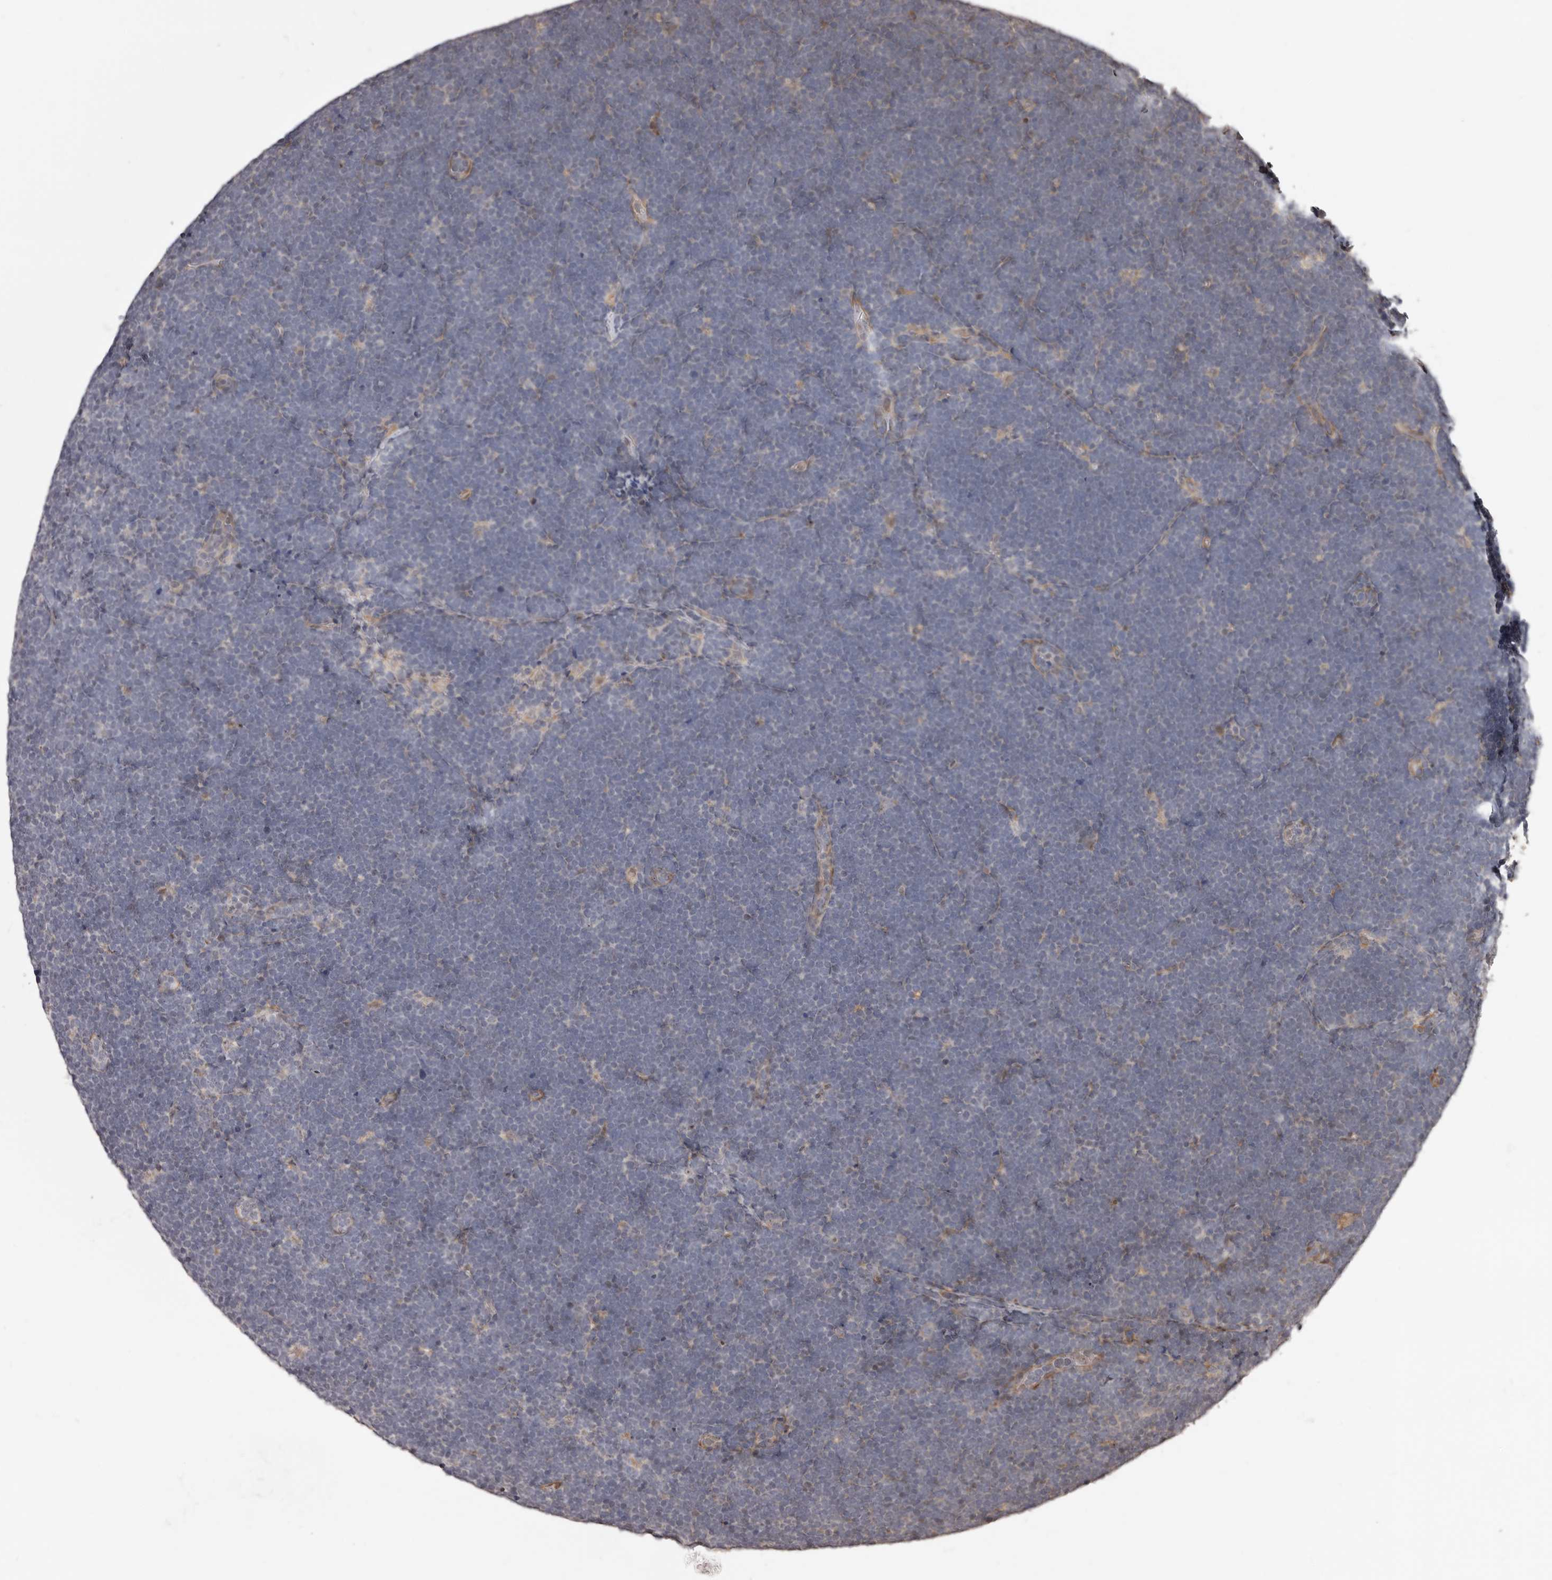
{"staining": {"intensity": "negative", "quantity": "none", "location": "none"}, "tissue": "lymphoma", "cell_type": "Tumor cells", "image_type": "cancer", "snomed": [{"axis": "morphology", "description": "Malignant lymphoma, non-Hodgkin's type, High grade"}, {"axis": "topography", "description": "Lymph node"}], "caption": "Protein analysis of malignant lymphoma, non-Hodgkin's type (high-grade) displays no significant staining in tumor cells.", "gene": "ZCCHC7", "patient": {"sex": "male", "age": 13}}